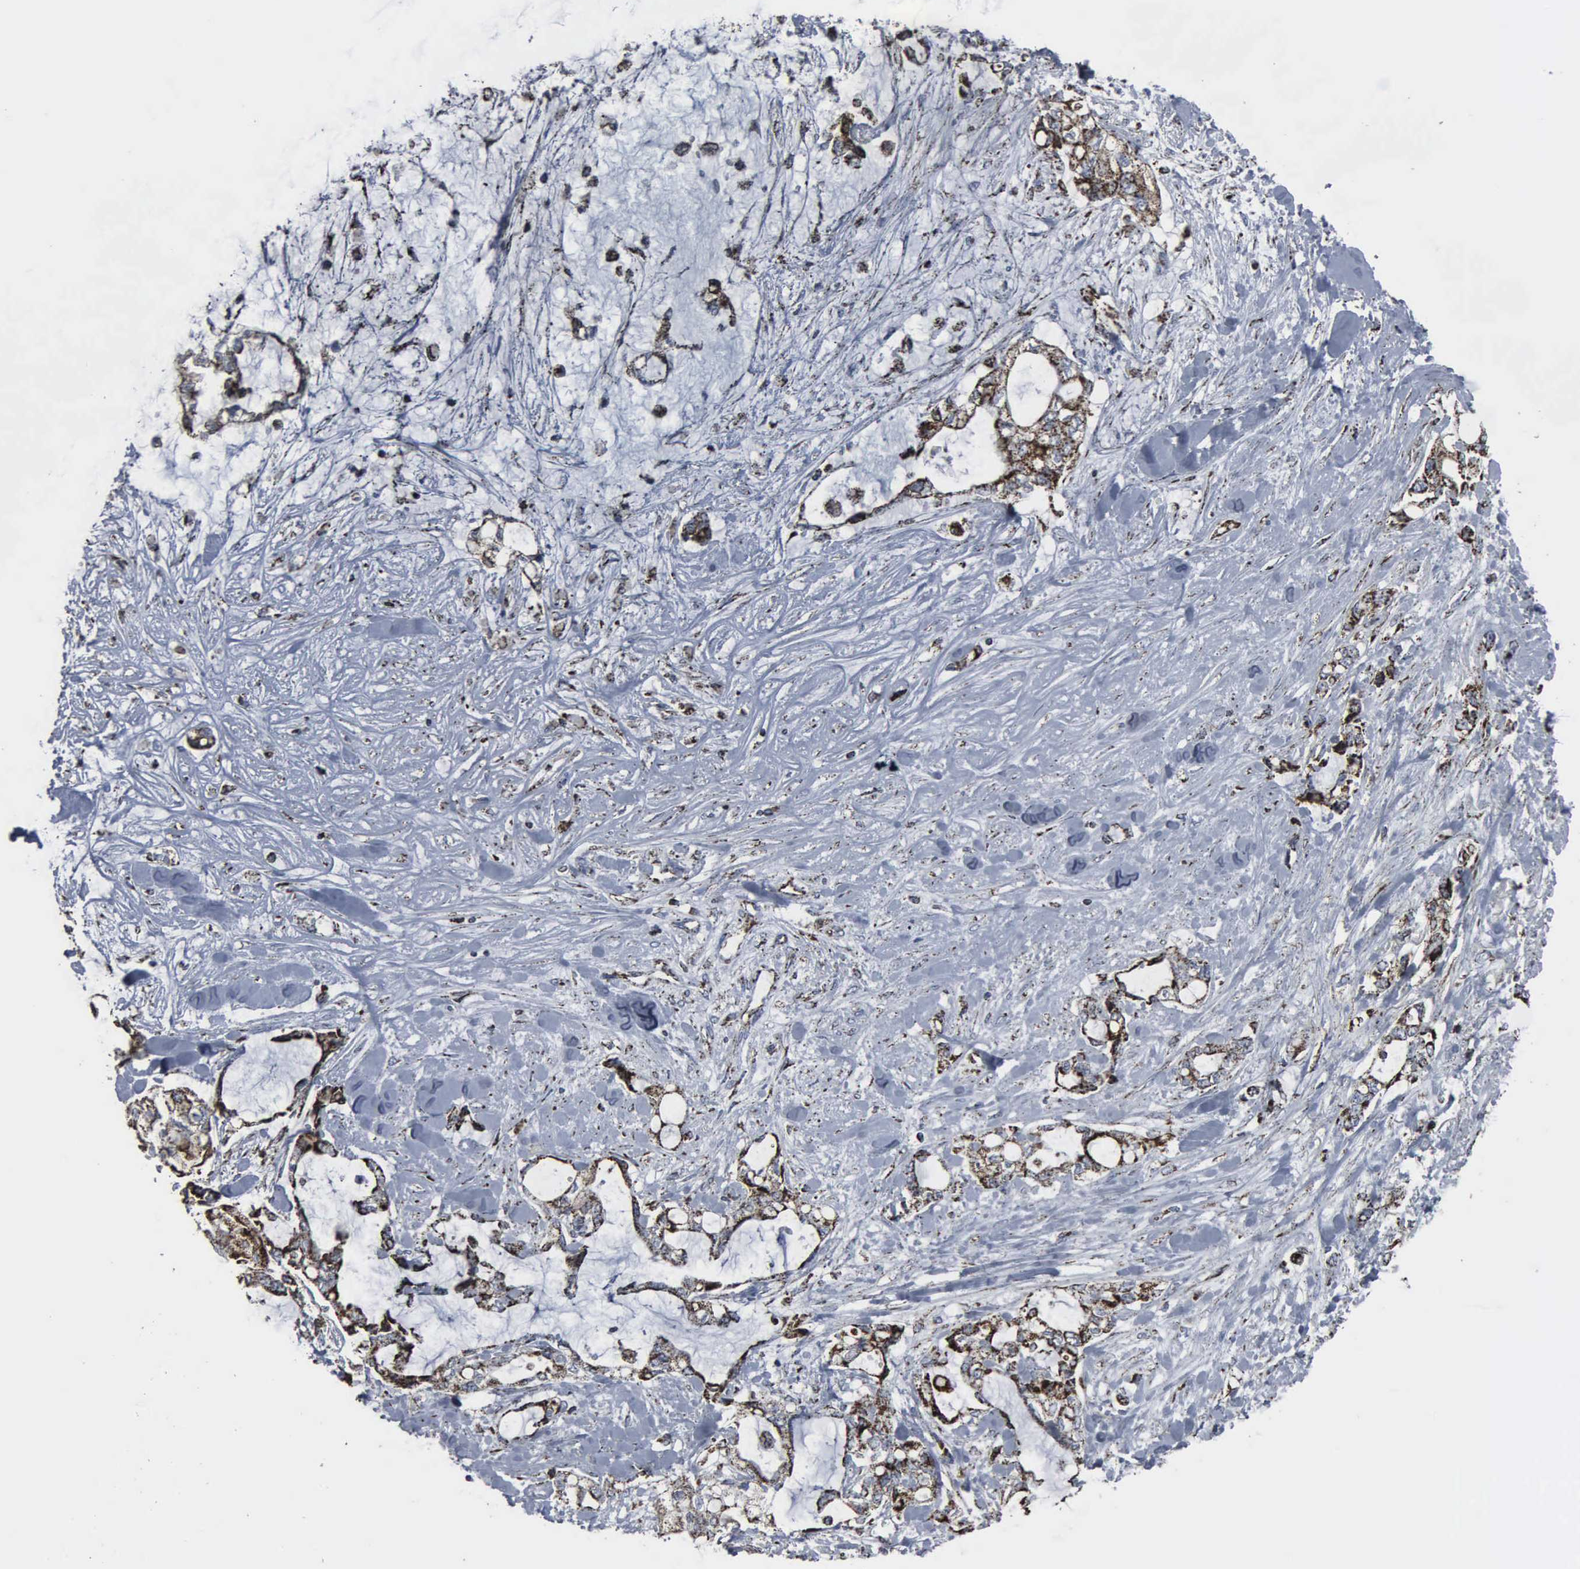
{"staining": {"intensity": "strong", "quantity": ">75%", "location": "cytoplasmic/membranous"}, "tissue": "pancreatic cancer", "cell_type": "Tumor cells", "image_type": "cancer", "snomed": [{"axis": "morphology", "description": "Adenocarcinoma, NOS"}, {"axis": "topography", "description": "Pancreas"}], "caption": "Human pancreatic adenocarcinoma stained with a protein marker shows strong staining in tumor cells.", "gene": "HSPA9", "patient": {"sex": "female", "age": 70}}